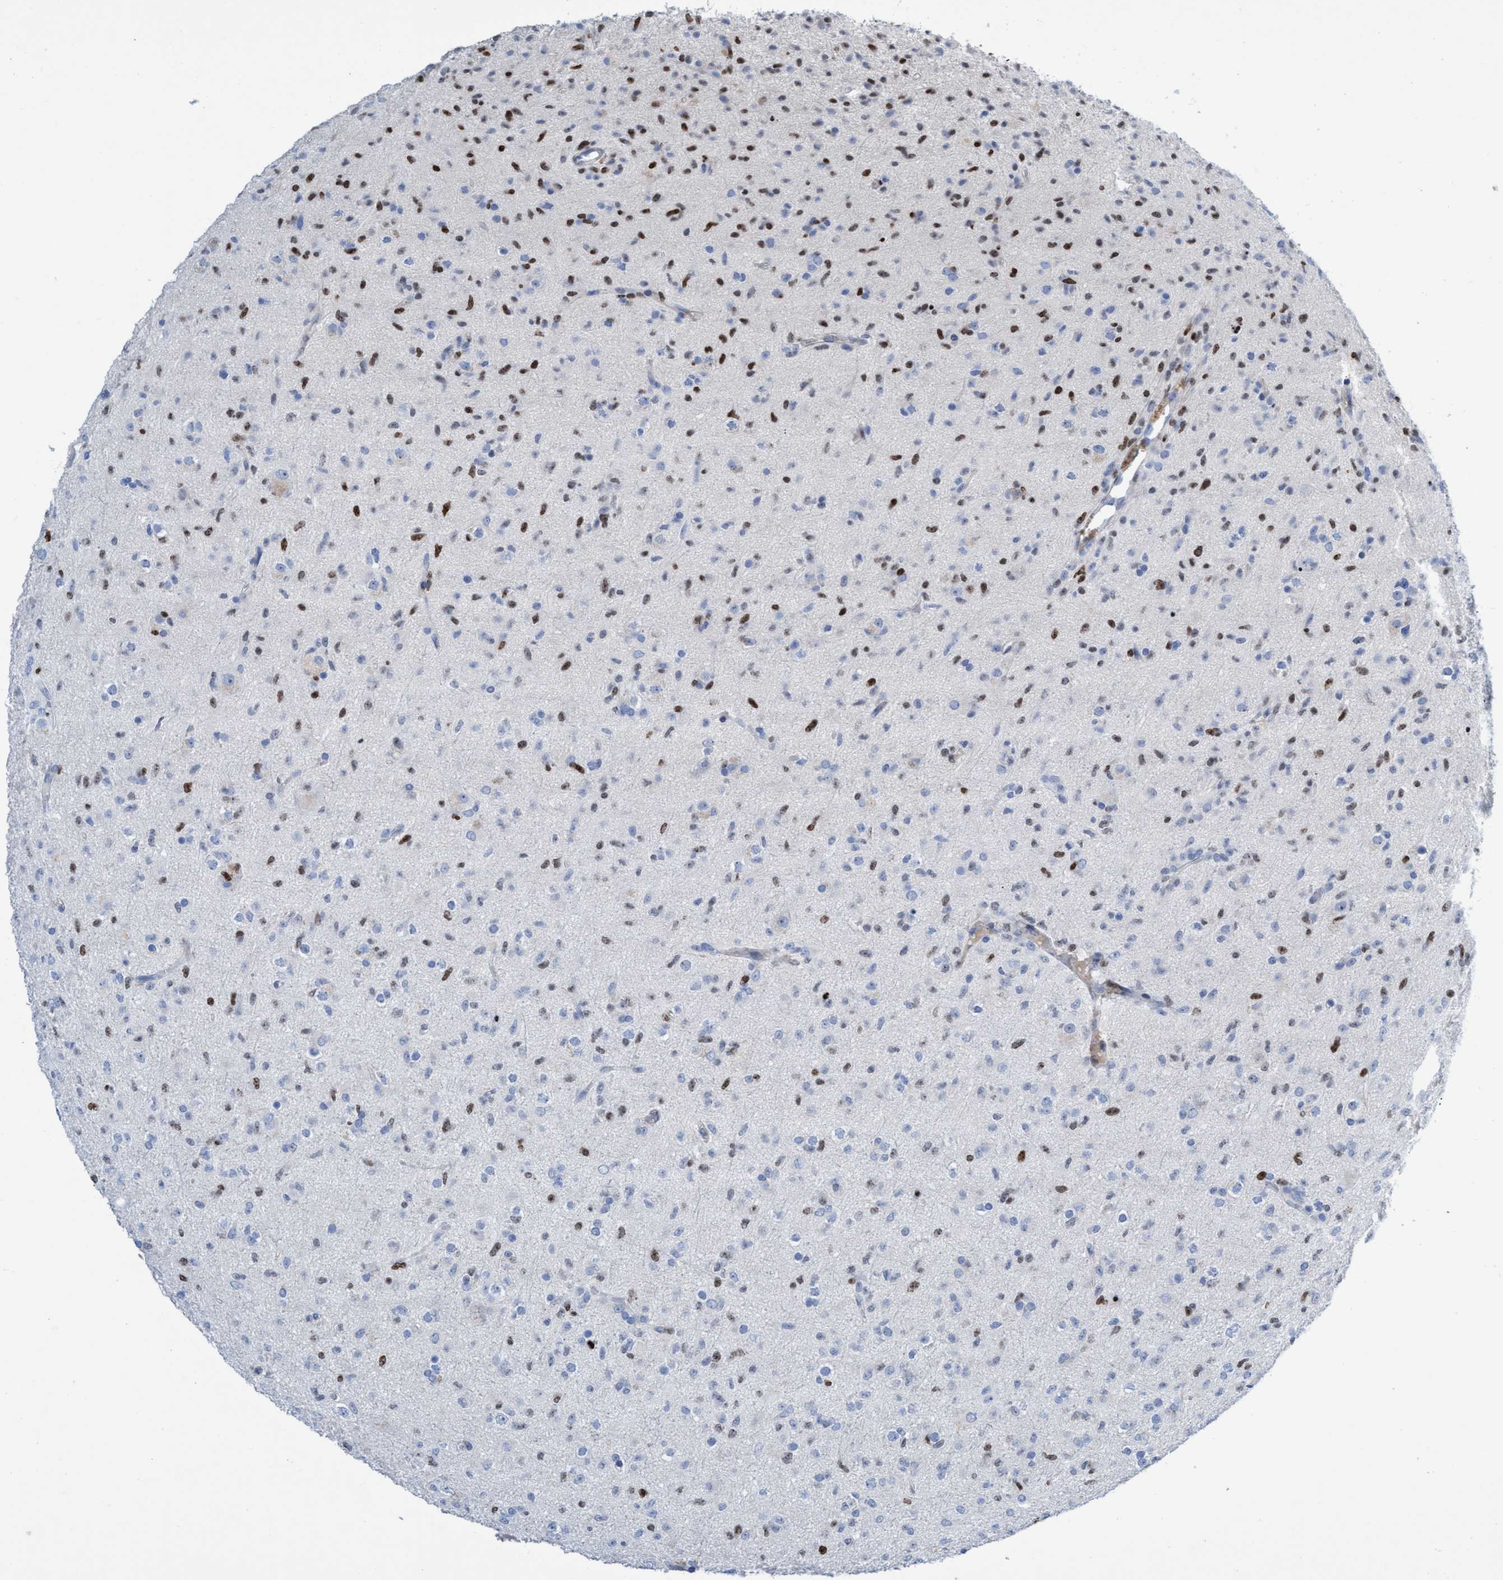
{"staining": {"intensity": "moderate", "quantity": "<25%", "location": "nuclear"}, "tissue": "glioma", "cell_type": "Tumor cells", "image_type": "cancer", "snomed": [{"axis": "morphology", "description": "Glioma, malignant, Low grade"}, {"axis": "topography", "description": "Brain"}], "caption": "DAB immunohistochemical staining of human glioma demonstrates moderate nuclear protein positivity in about <25% of tumor cells. The protein of interest is shown in brown color, while the nuclei are stained blue.", "gene": "CBX2", "patient": {"sex": "male", "age": 65}}